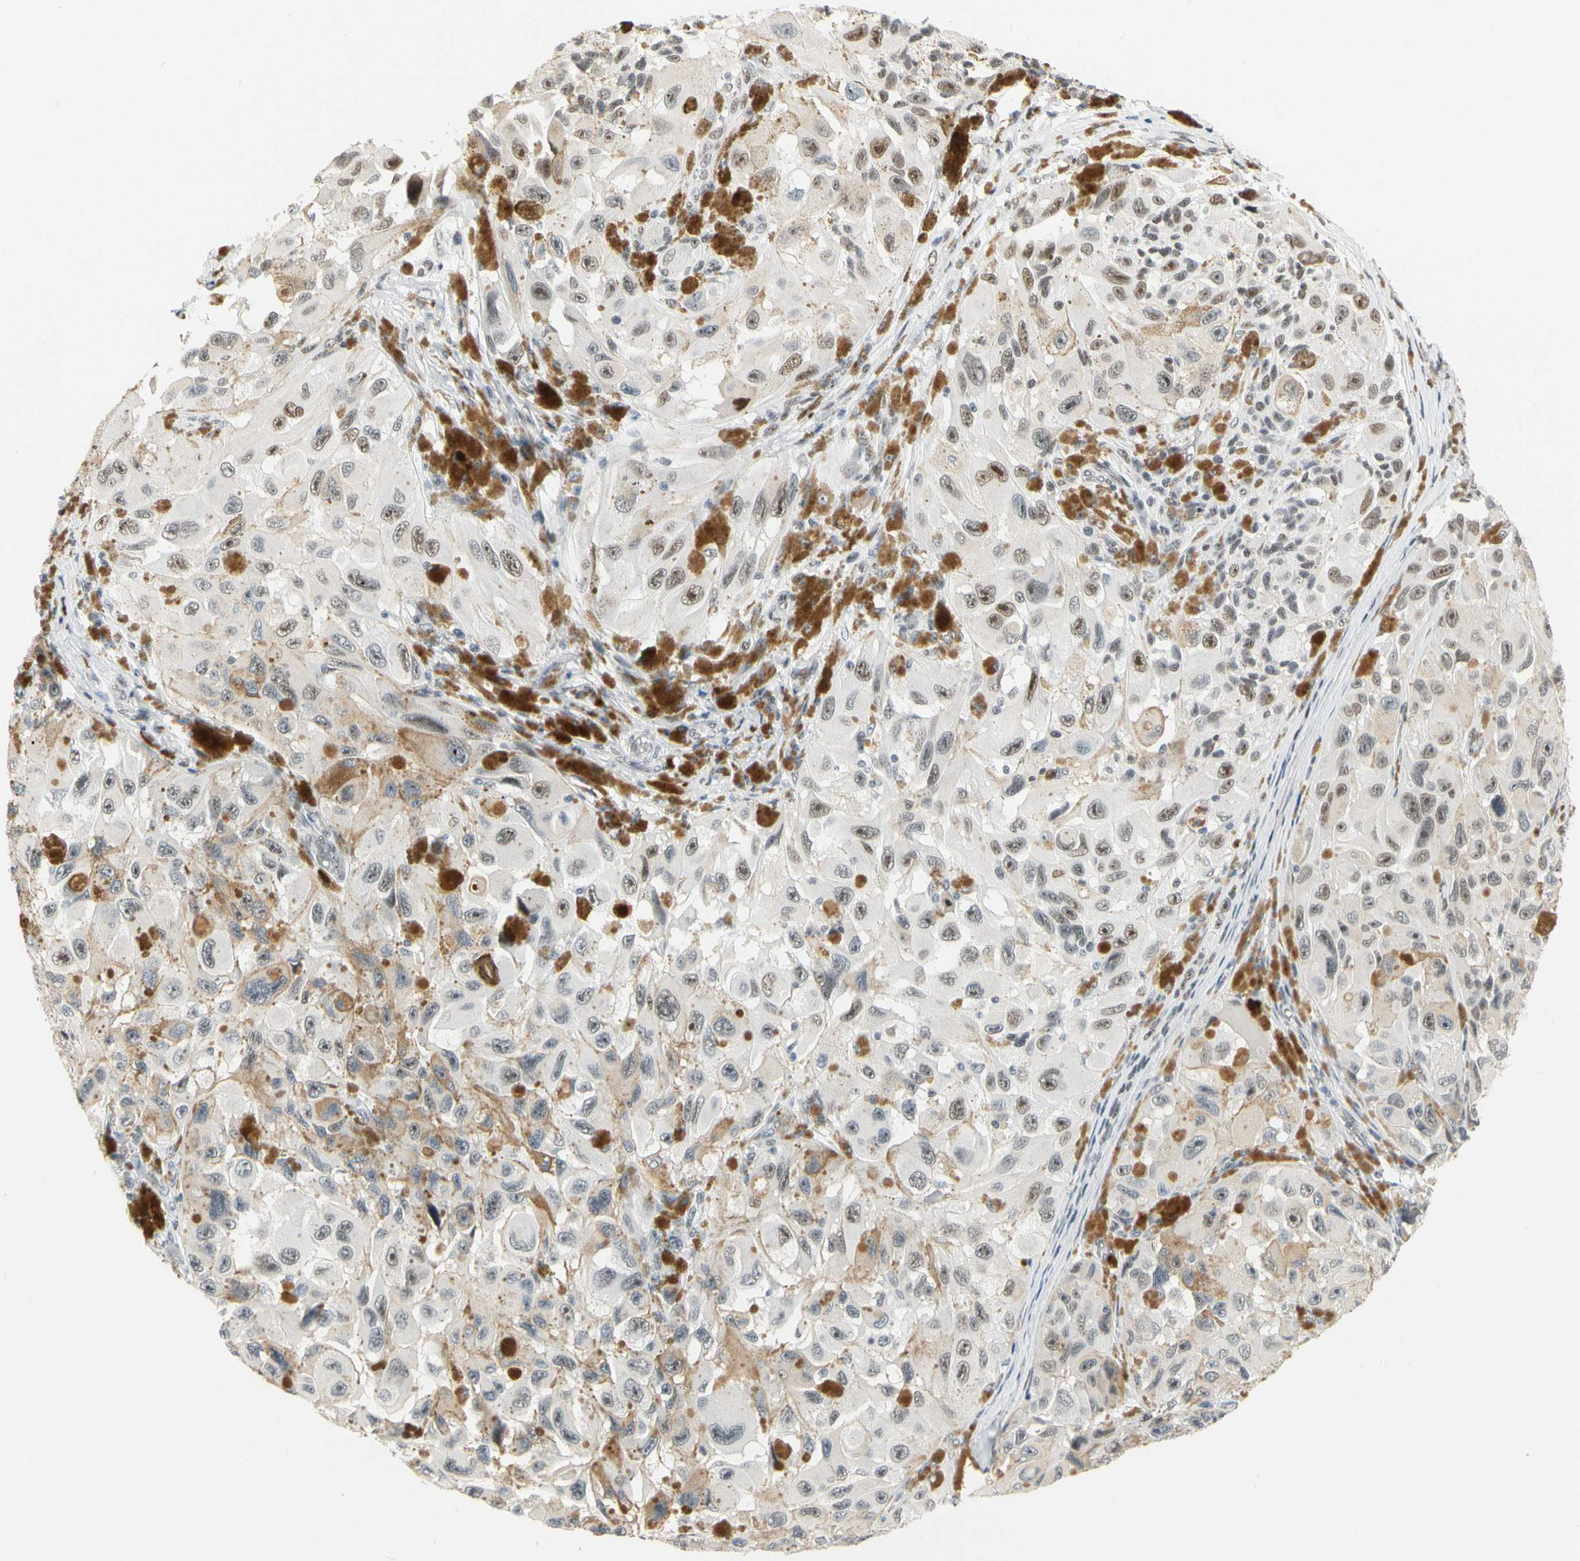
{"staining": {"intensity": "moderate", "quantity": ">75%", "location": "nuclear"}, "tissue": "melanoma", "cell_type": "Tumor cells", "image_type": "cancer", "snomed": [{"axis": "morphology", "description": "Malignant melanoma, NOS"}, {"axis": "topography", "description": "Skin"}], "caption": "Immunohistochemistry (IHC) staining of melanoma, which reveals medium levels of moderate nuclear expression in approximately >75% of tumor cells indicating moderate nuclear protein staining. The staining was performed using DAB (3,3'-diaminobenzidine) (brown) for protein detection and nuclei were counterstained in hematoxylin (blue).", "gene": "ZSCAN16", "patient": {"sex": "female", "age": 73}}